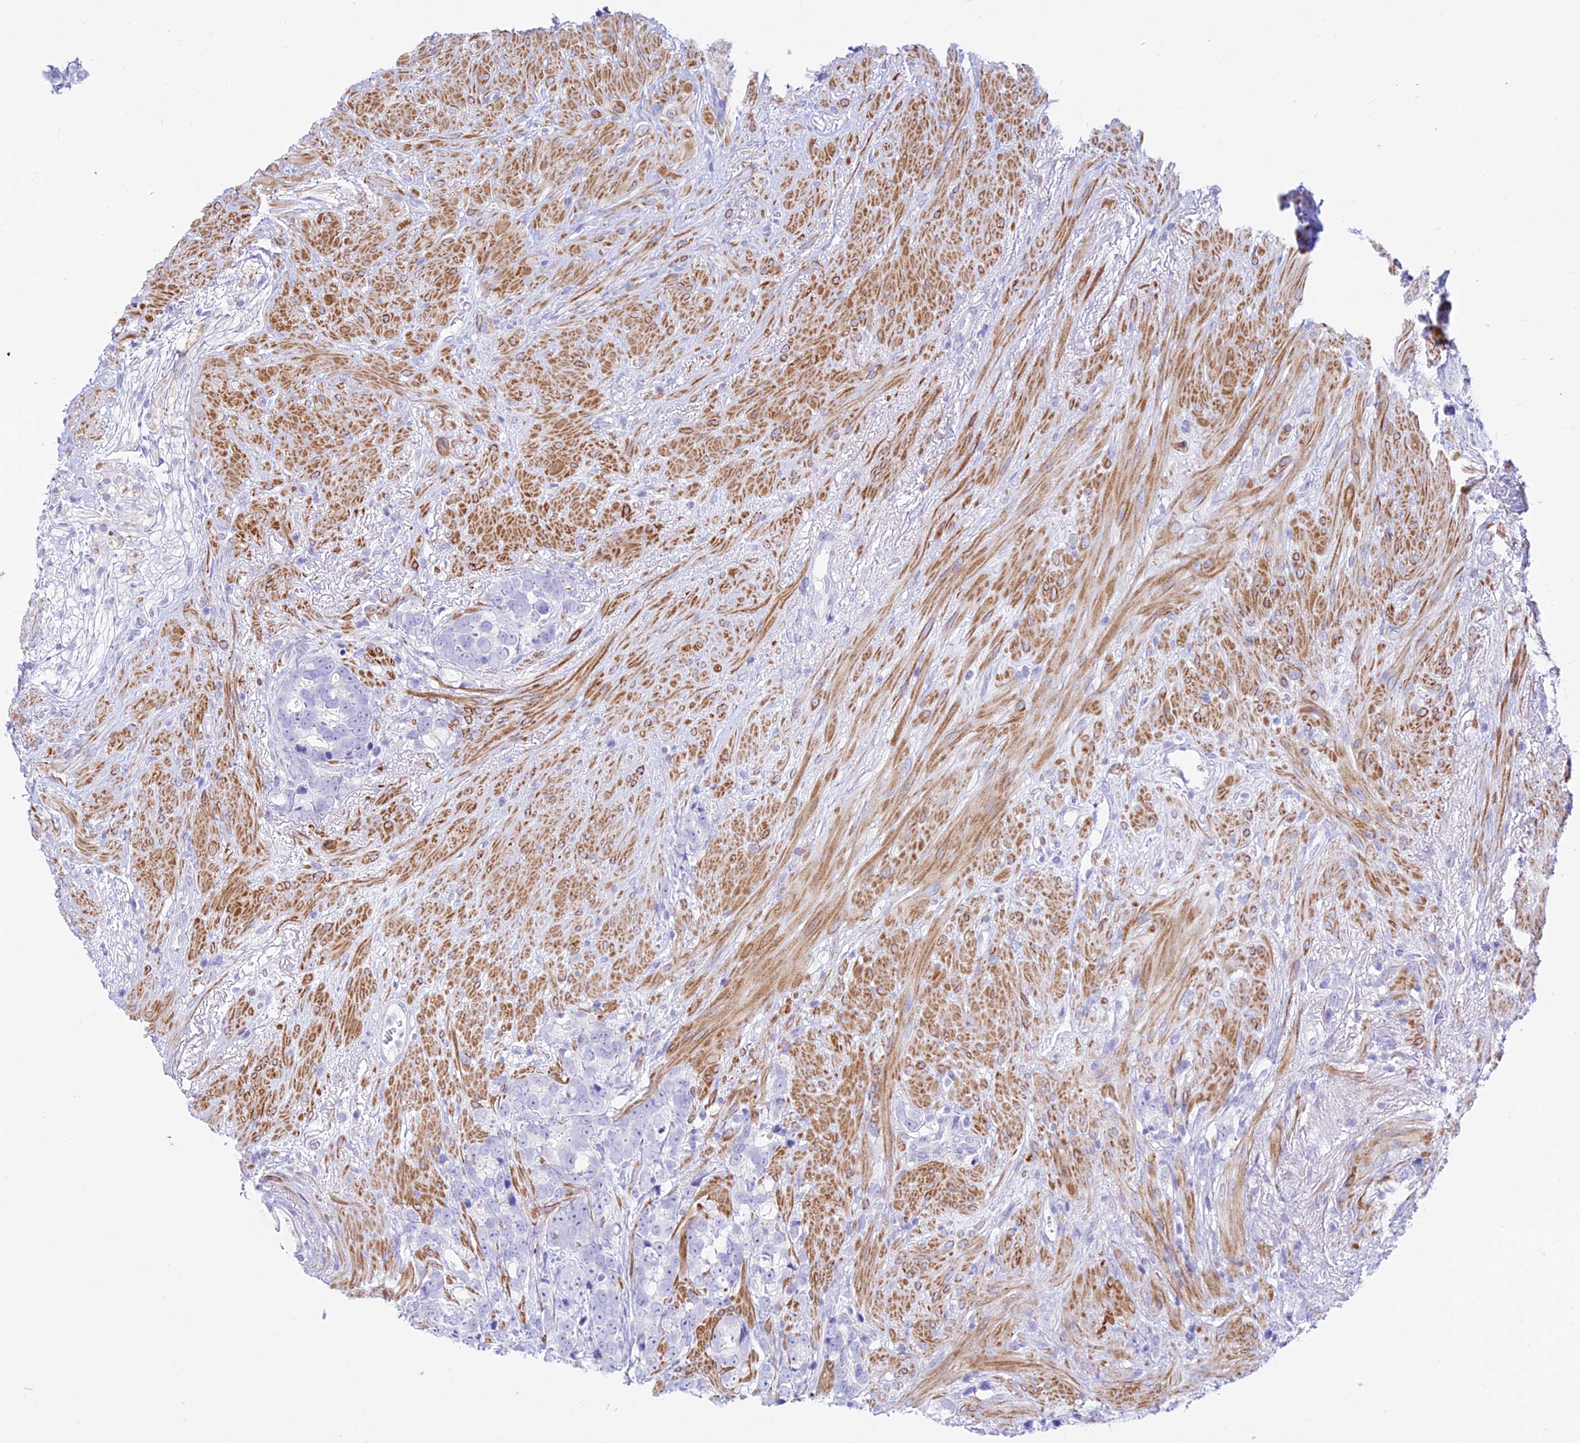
{"staining": {"intensity": "negative", "quantity": "none", "location": "none"}, "tissue": "prostate cancer", "cell_type": "Tumor cells", "image_type": "cancer", "snomed": [{"axis": "morphology", "description": "Adenocarcinoma, High grade"}, {"axis": "topography", "description": "Prostate"}], "caption": "Prostate cancer was stained to show a protein in brown. There is no significant staining in tumor cells.", "gene": "DLX1", "patient": {"sex": "male", "age": 74}}